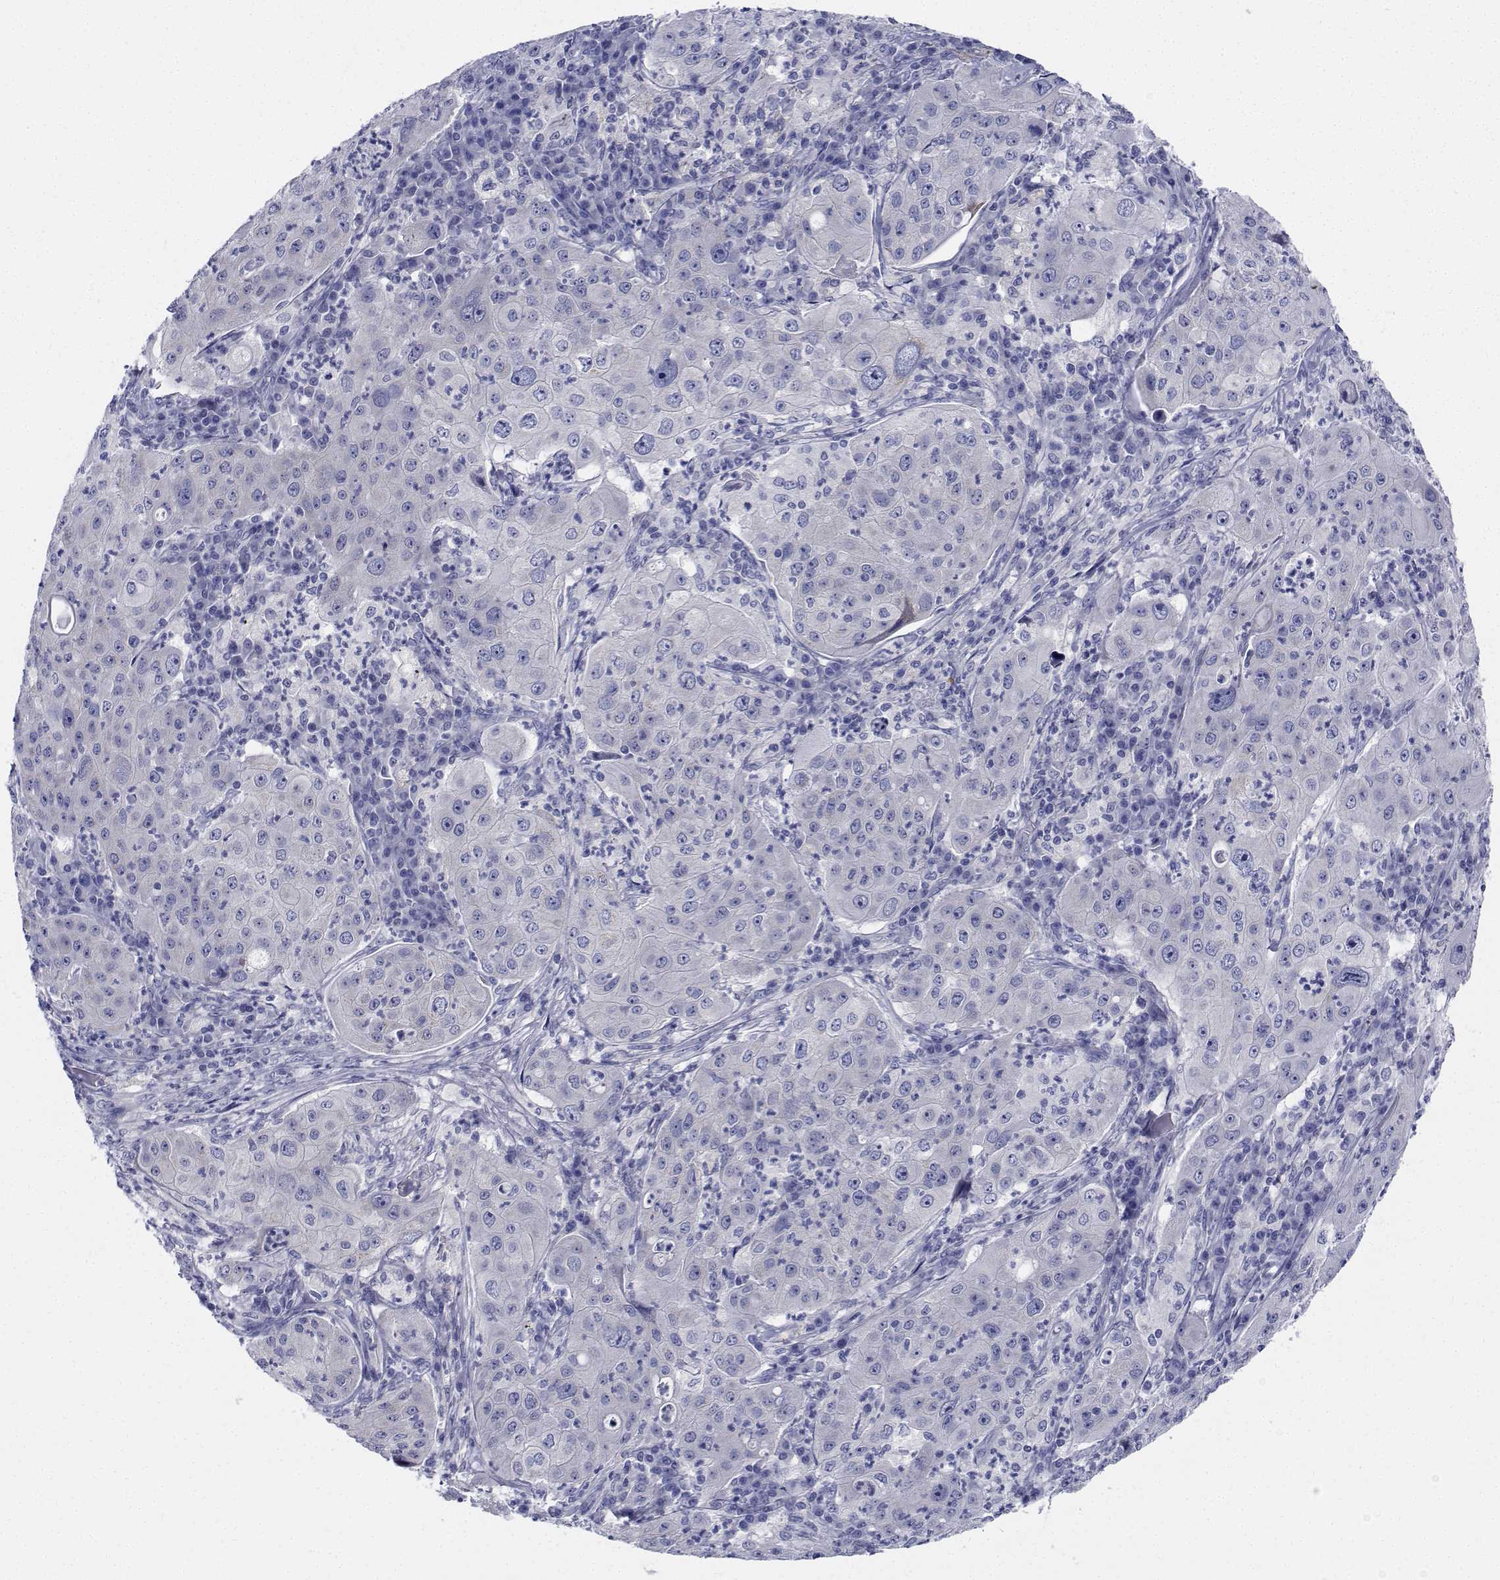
{"staining": {"intensity": "negative", "quantity": "none", "location": "none"}, "tissue": "lung cancer", "cell_type": "Tumor cells", "image_type": "cancer", "snomed": [{"axis": "morphology", "description": "Squamous cell carcinoma, NOS"}, {"axis": "topography", "description": "Lung"}], "caption": "High magnification brightfield microscopy of lung cancer stained with DAB (3,3'-diaminobenzidine) (brown) and counterstained with hematoxylin (blue): tumor cells show no significant expression.", "gene": "CDHR3", "patient": {"sex": "female", "age": 59}}